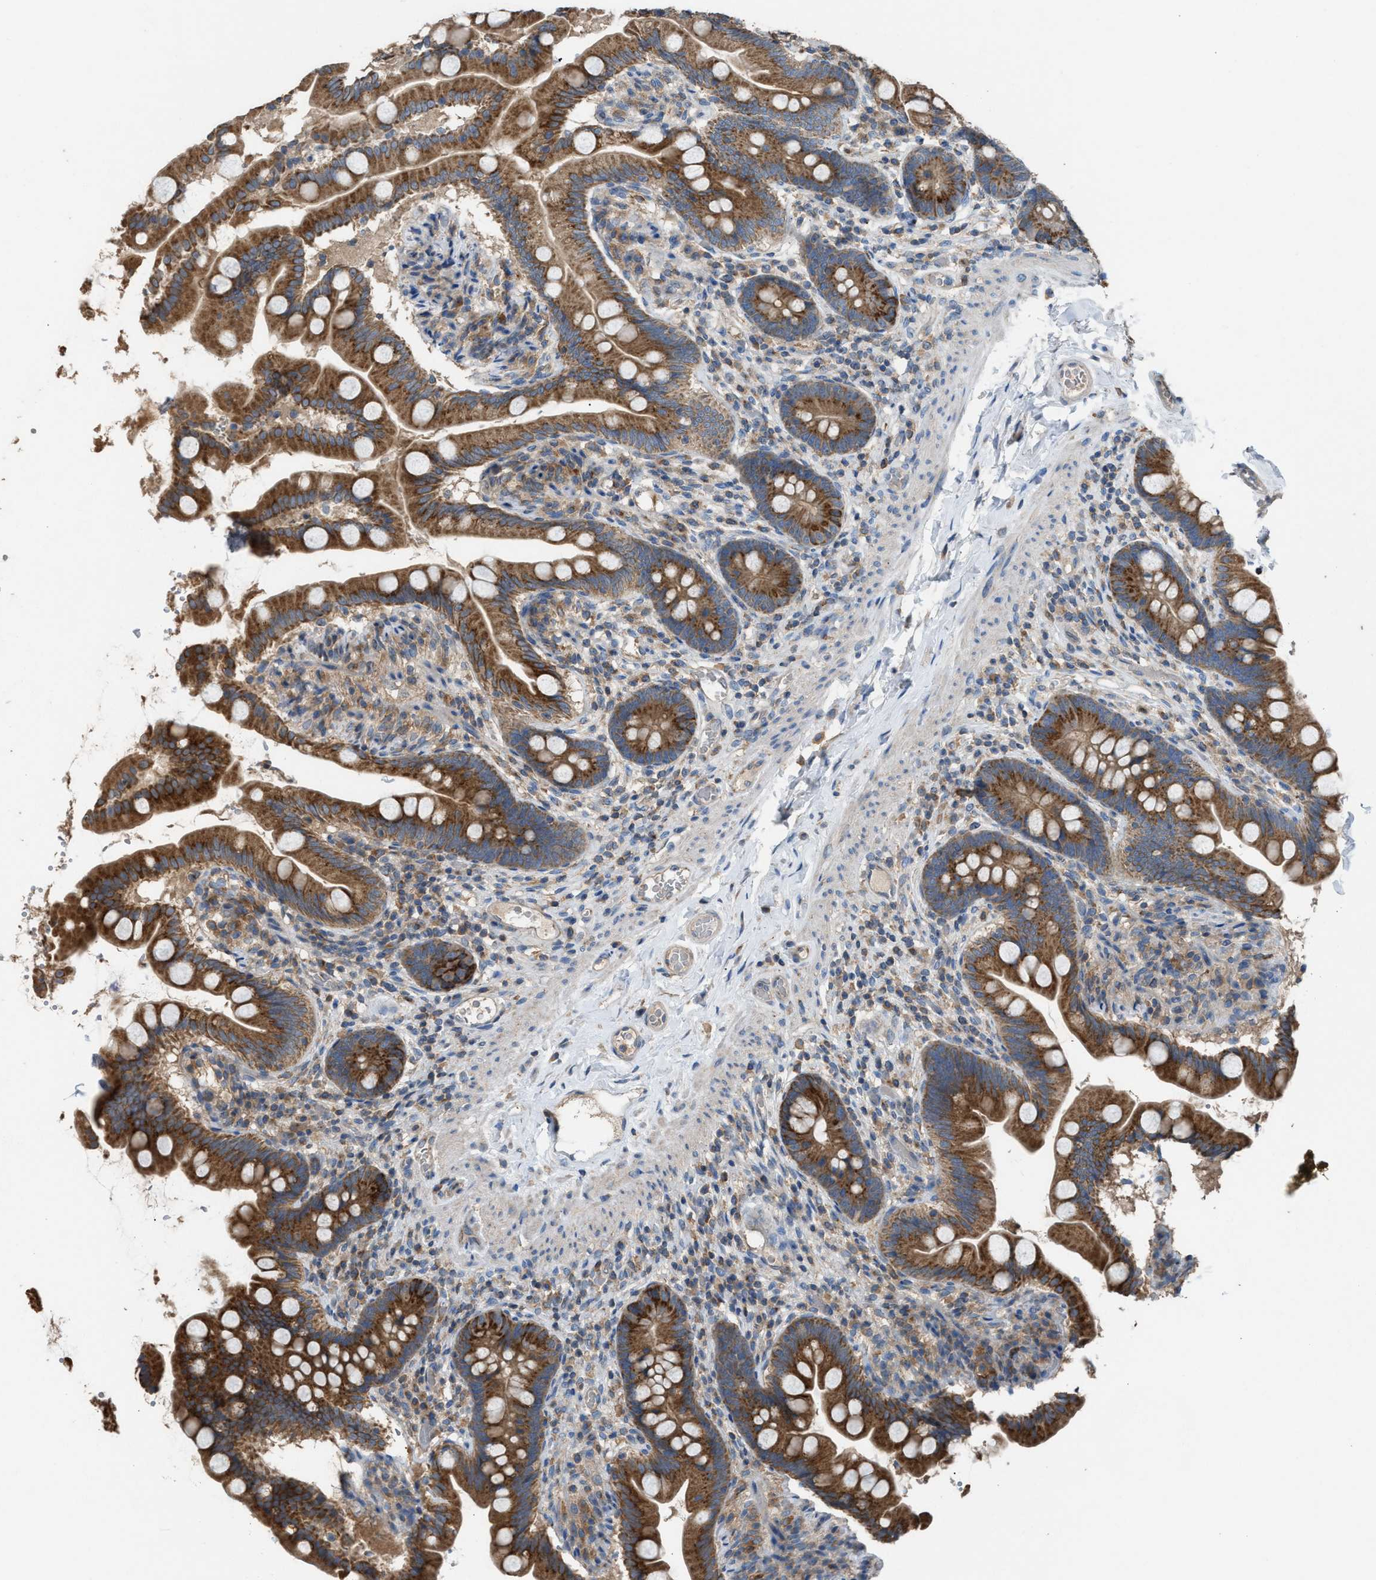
{"staining": {"intensity": "strong", "quantity": ">75%", "location": "cytoplasmic/membranous"}, "tissue": "small intestine", "cell_type": "Glandular cells", "image_type": "normal", "snomed": [{"axis": "morphology", "description": "Normal tissue, NOS"}, {"axis": "topography", "description": "Small intestine"}], "caption": "Protein positivity by IHC exhibits strong cytoplasmic/membranous staining in about >75% of glandular cells in normal small intestine.", "gene": "TPK1", "patient": {"sex": "female", "age": 56}}